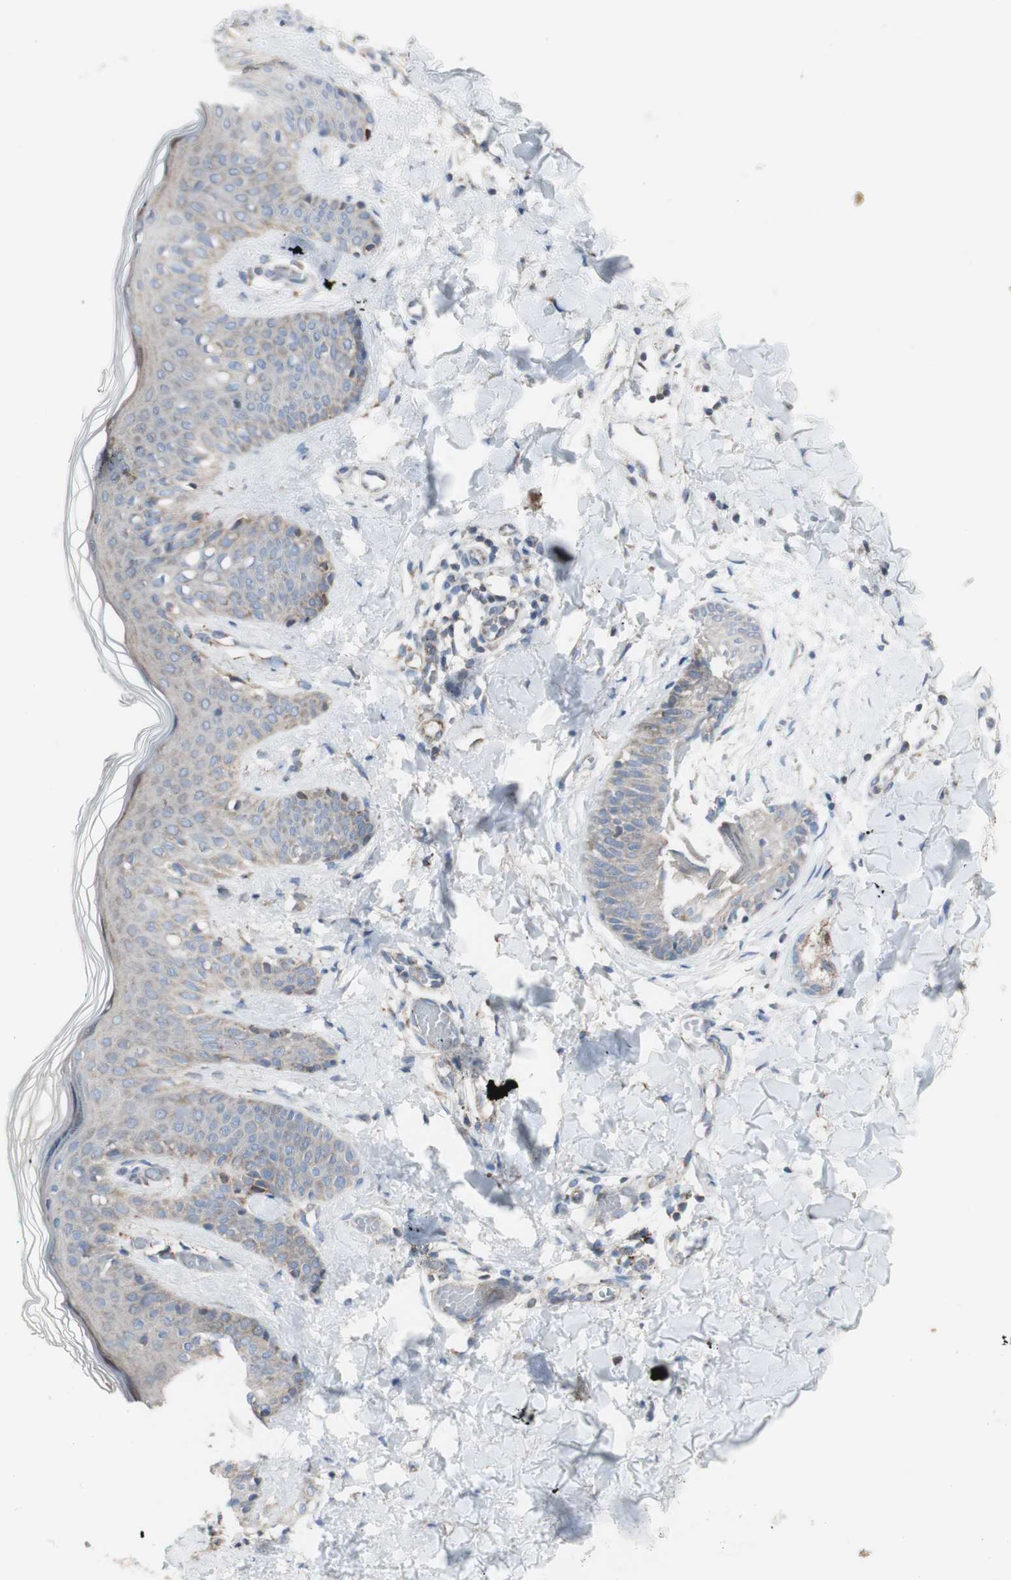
{"staining": {"intensity": "negative", "quantity": "none", "location": "none"}, "tissue": "skin", "cell_type": "Fibroblasts", "image_type": "normal", "snomed": [{"axis": "morphology", "description": "Normal tissue, NOS"}, {"axis": "topography", "description": "Skin"}], "caption": "Immunohistochemical staining of unremarkable skin exhibits no significant expression in fibroblasts.", "gene": "C3orf52", "patient": {"sex": "male", "age": 16}}